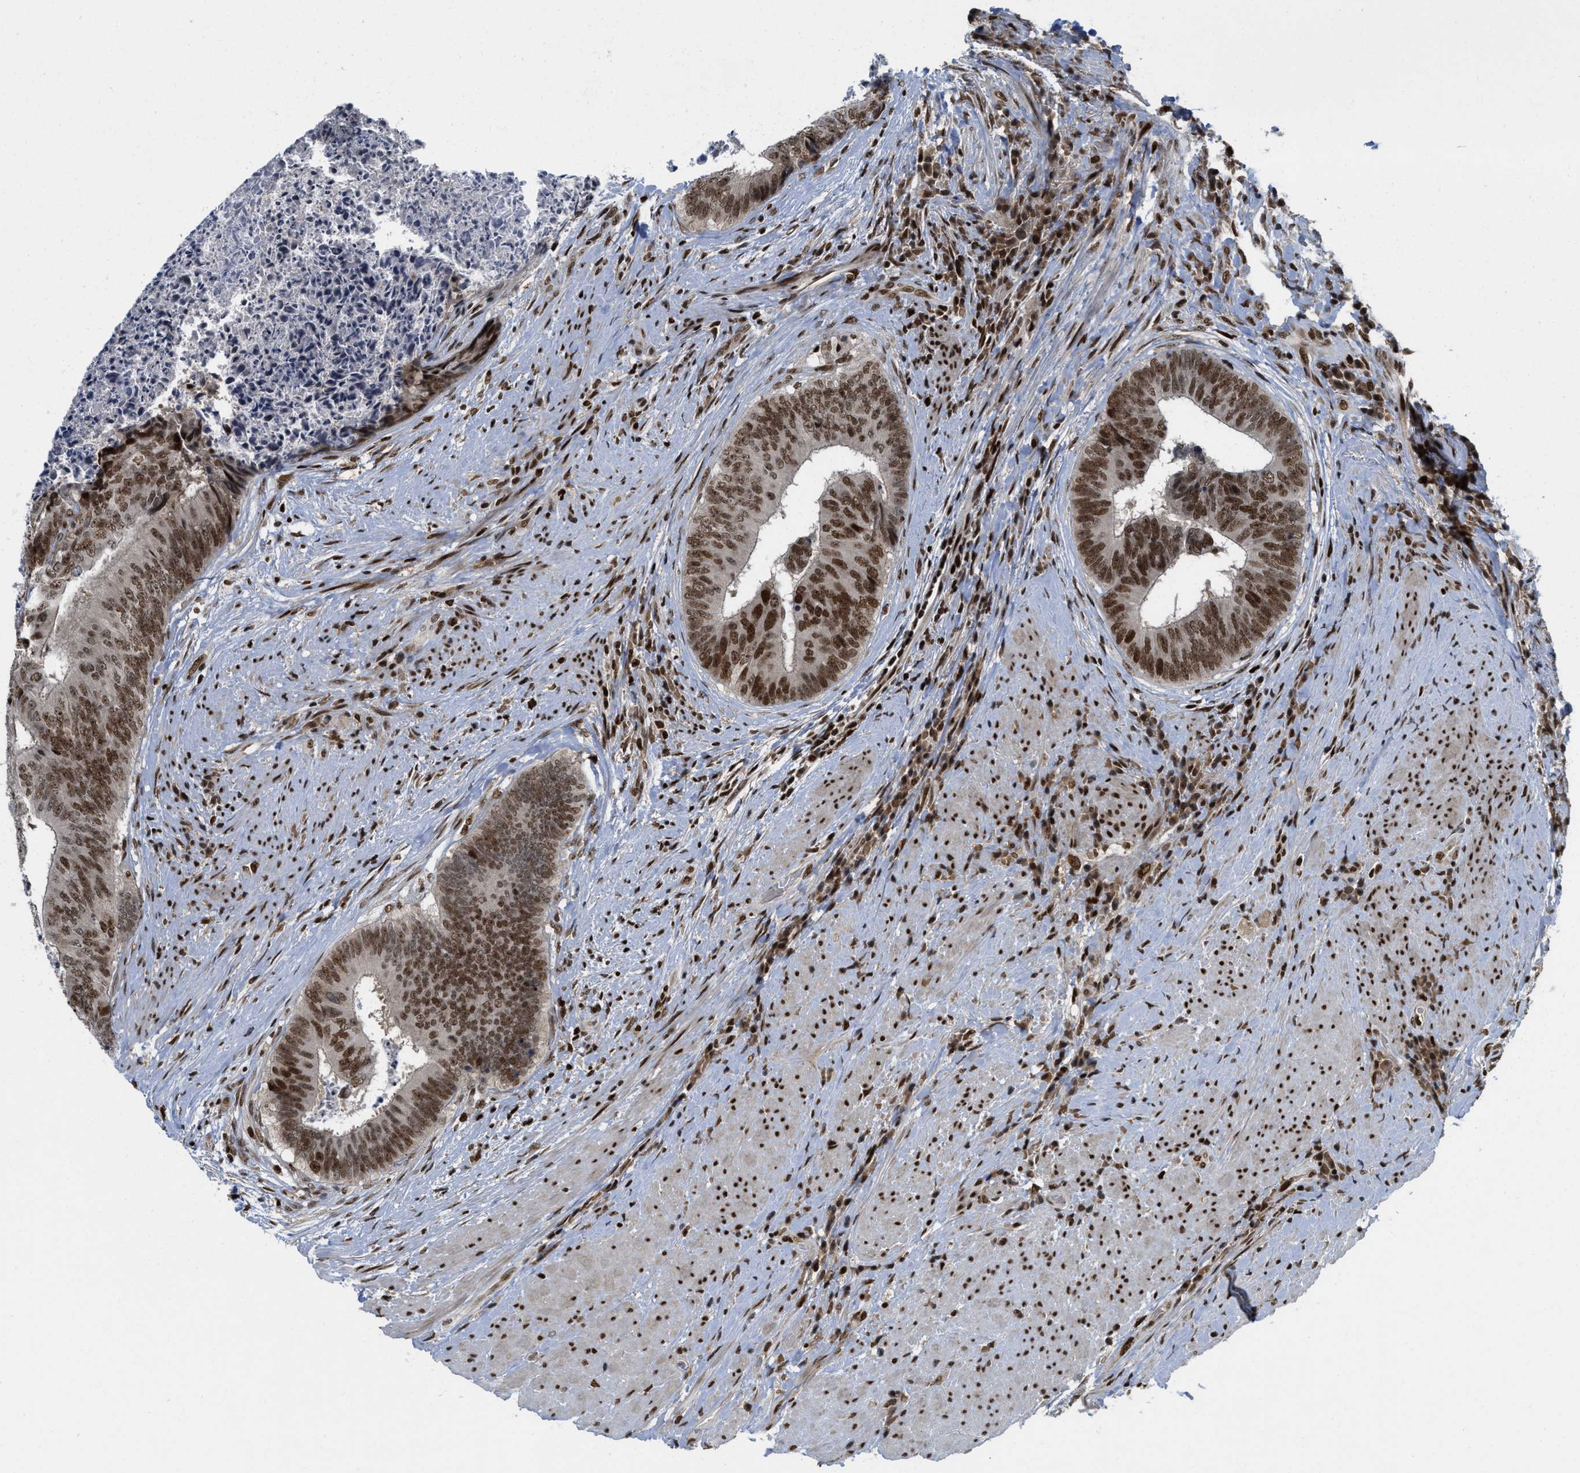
{"staining": {"intensity": "moderate", "quantity": ">75%", "location": "nuclear"}, "tissue": "colorectal cancer", "cell_type": "Tumor cells", "image_type": "cancer", "snomed": [{"axis": "morphology", "description": "Adenocarcinoma, NOS"}, {"axis": "topography", "description": "Rectum"}], "caption": "DAB (3,3'-diaminobenzidine) immunohistochemical staining of human colorectal cancer (adenocarcinoma) reveals moderate nuclear protein staining in about >75% of tumor cells.", "gene": "RFX5", "patient": {"sex": "male", "age": 72}}